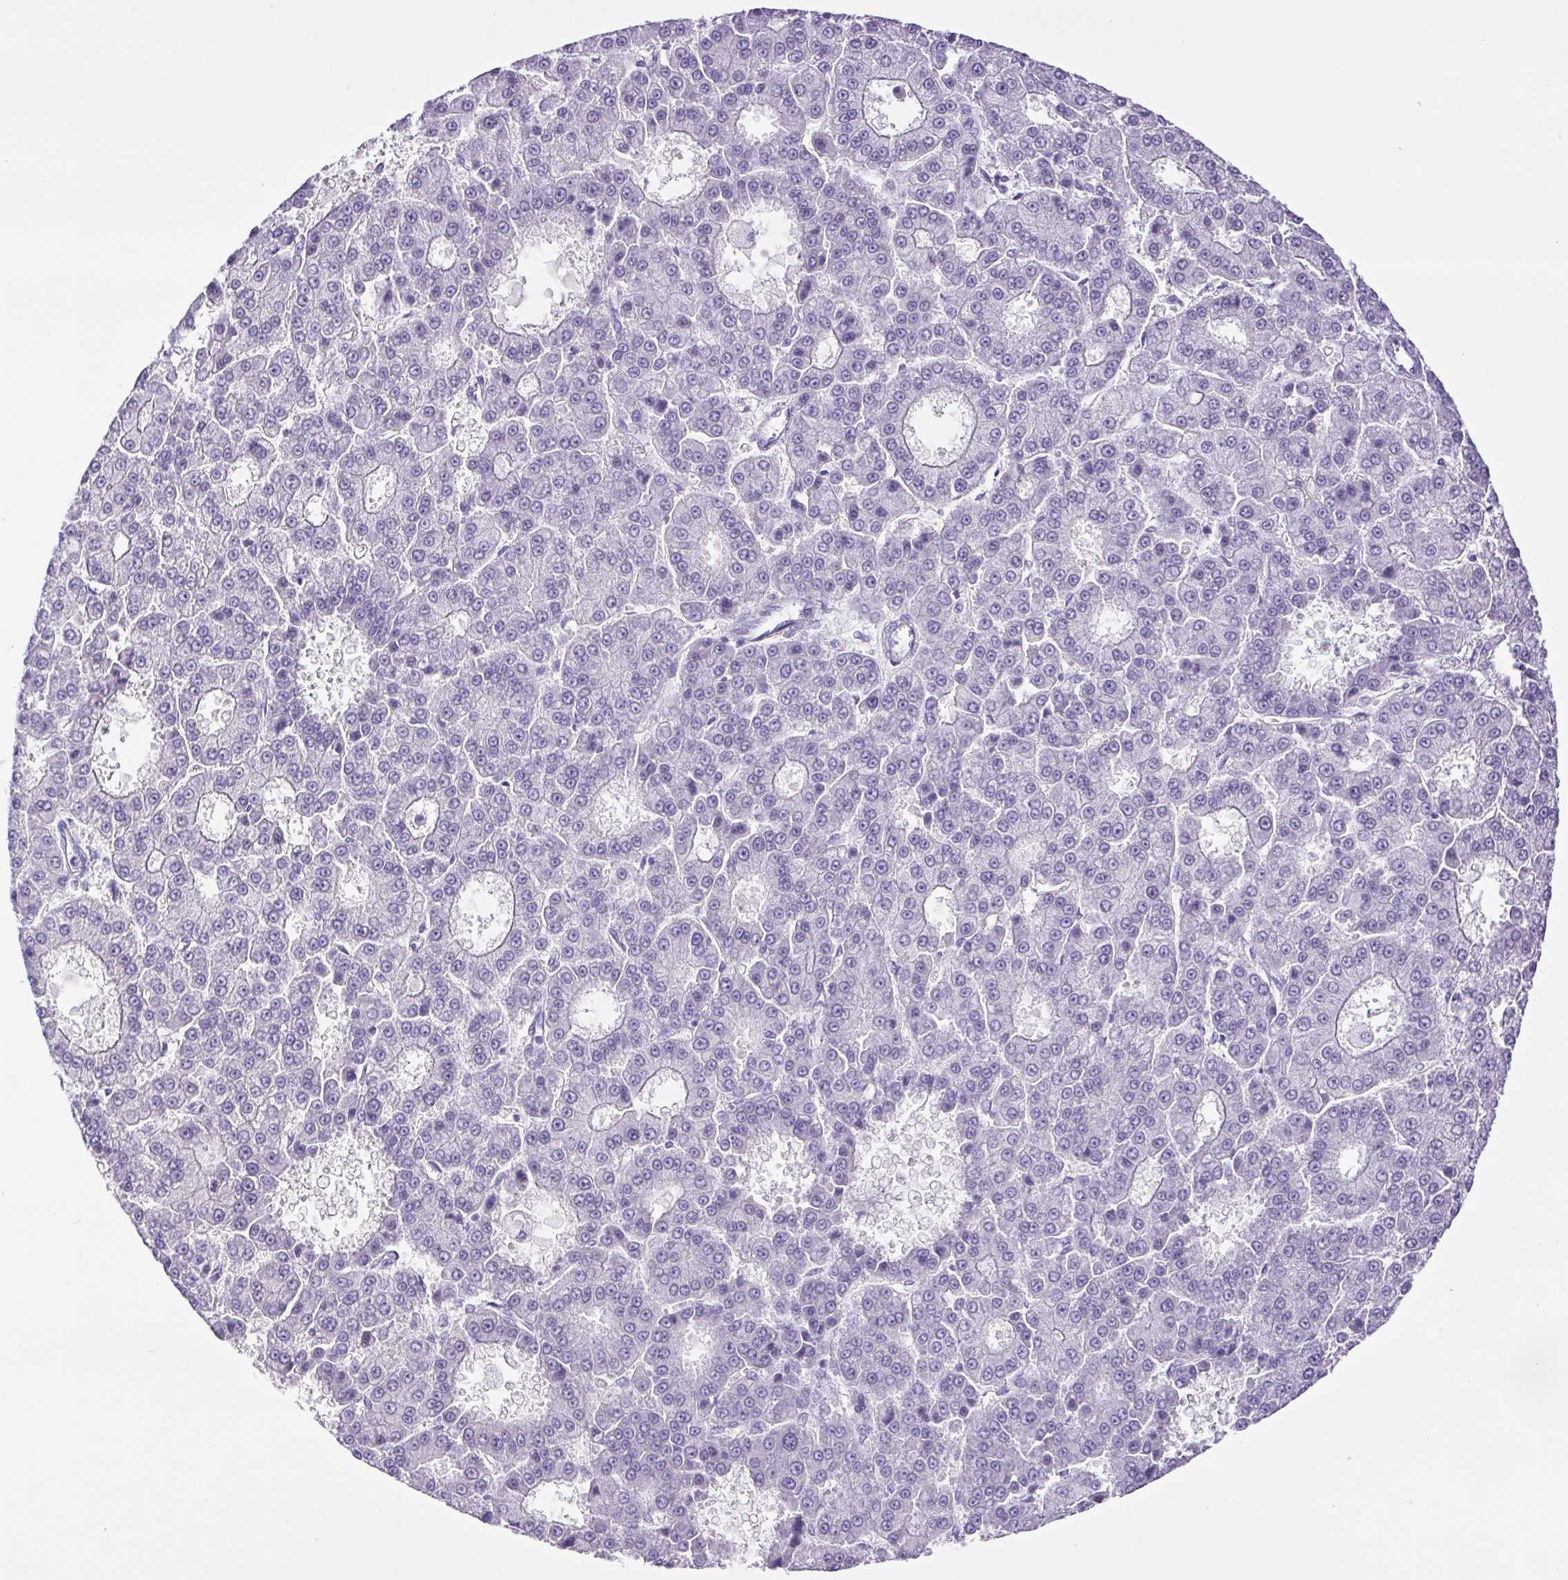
{"staining": {"intensity": "negative", "quantity": "none", "location": "none"}, "tissue": "liver cancer", "cell_type": "Tumor cells", "image_type": "cancer", "snomed": [{"axis": "morphology", "description": "Carcinoma, Hepatocellular, NOS"}, {"axis": "topography", "description": "Liver"}], "caption": "IHC histopathology image of neoplastic tissue: human liver cancer stained with DAB (3,3'-diaminobenzidine) exhibits no significant protein expression in tumor cells. The staining is performed using DAB brown chromogen with nuclei counter-stained in using hematoxylin.", "gene": "CDSN", "patient": {"sex": "male", "age": 70}}